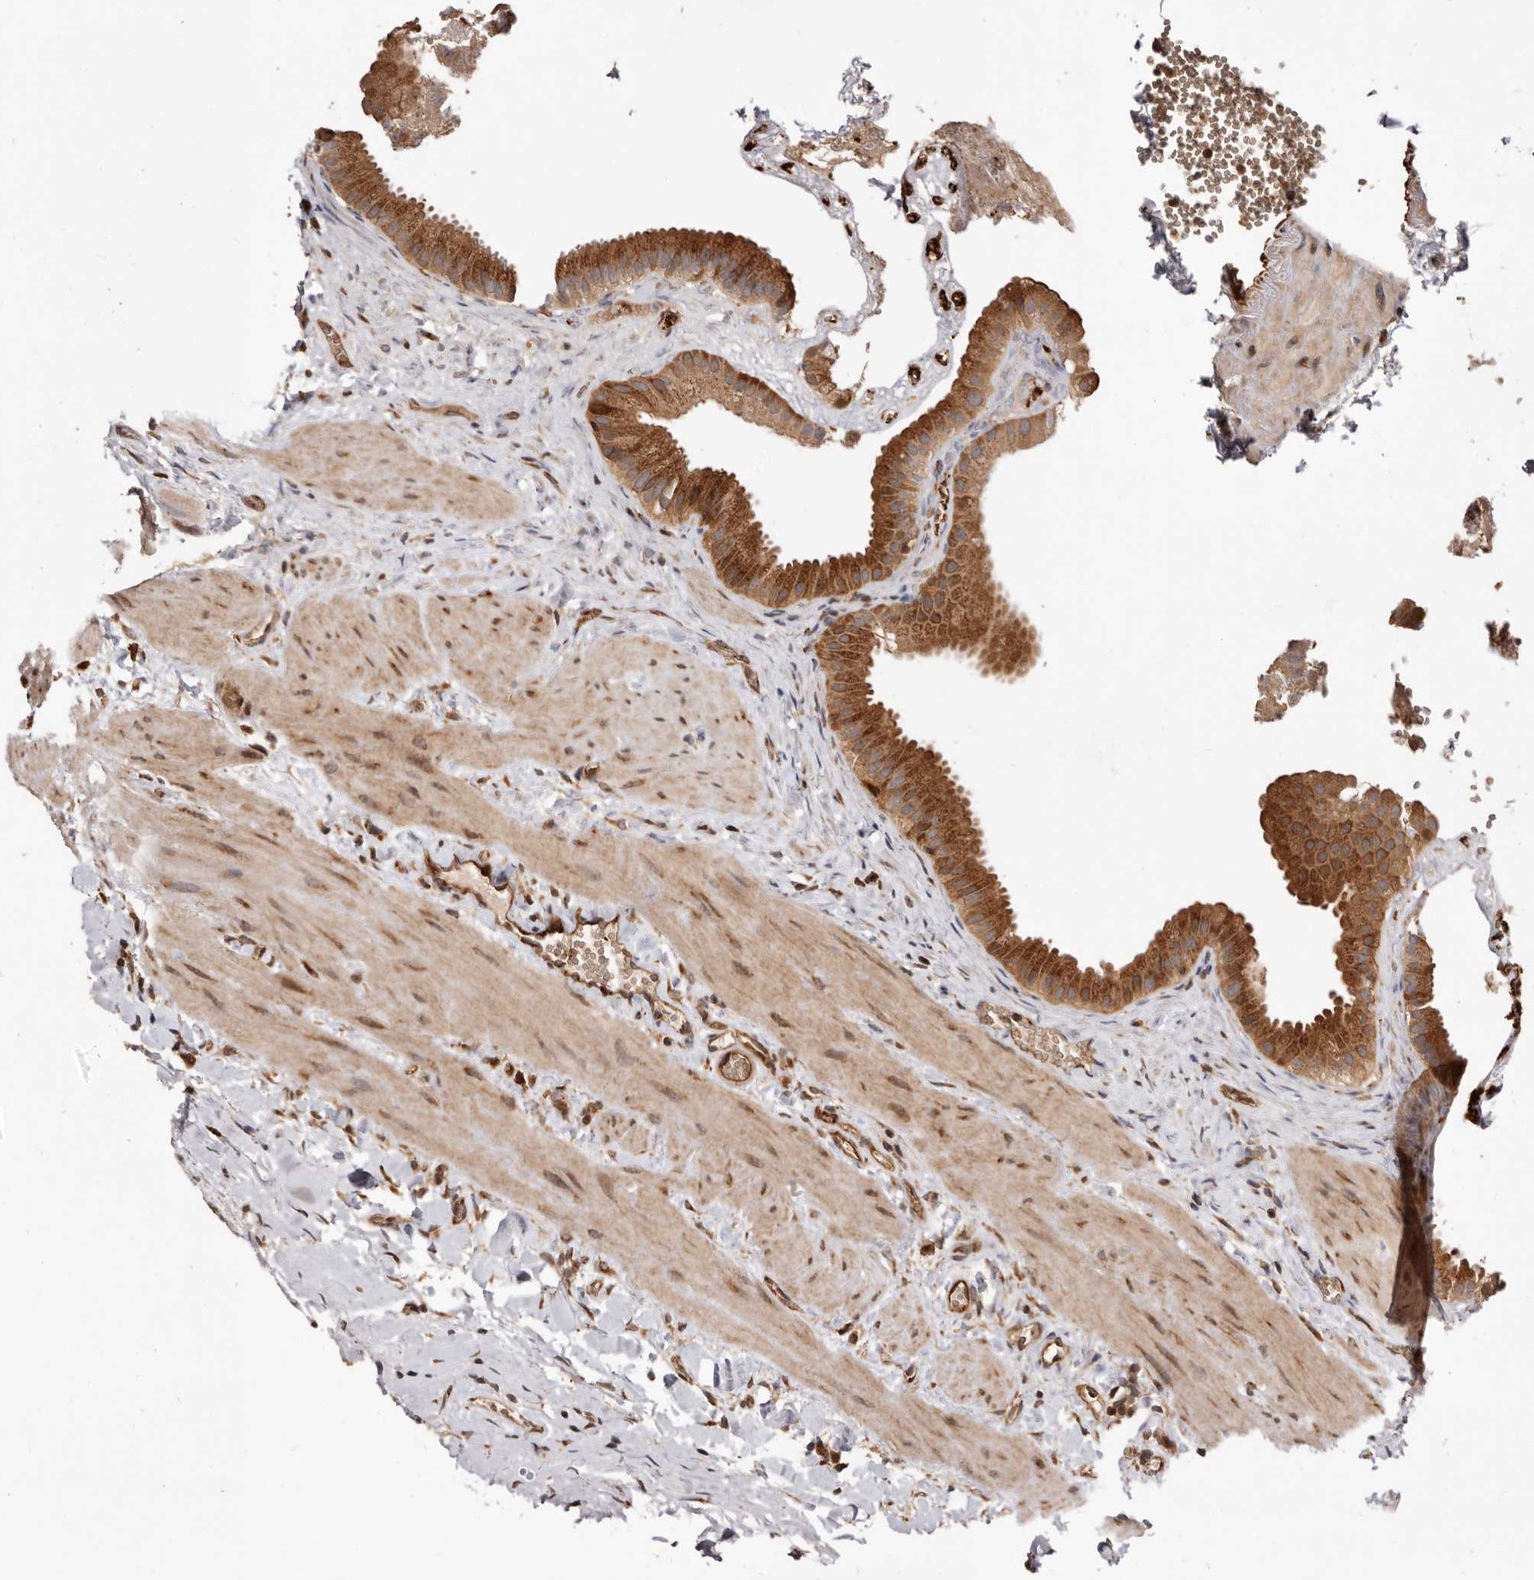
{"staining": {"intensity": "strong", "quantity": ">75%", "location": "cytoplasmic/membranous"}, "tissue": "gallbladder", "cell_type": "Glandular cells", "image_type": "normal", "snomed": [{"axis": "morphology", "description": "Normal tissue, NOS"}, {"axis": "topography", "description": "Gallbladder"}], "caption": "Gallbladder was stained to show a protein in brown. There is high levels of strong cytoplasmic/membranous expression in about >75% of glandular cells. The protein of interest is stained brown, and the nuclei are stained in blue (DAB IHC with brightfield microscopy, high magnification).", "gene": "GPR27", "patient": {"sex": "male", "age": 55}}